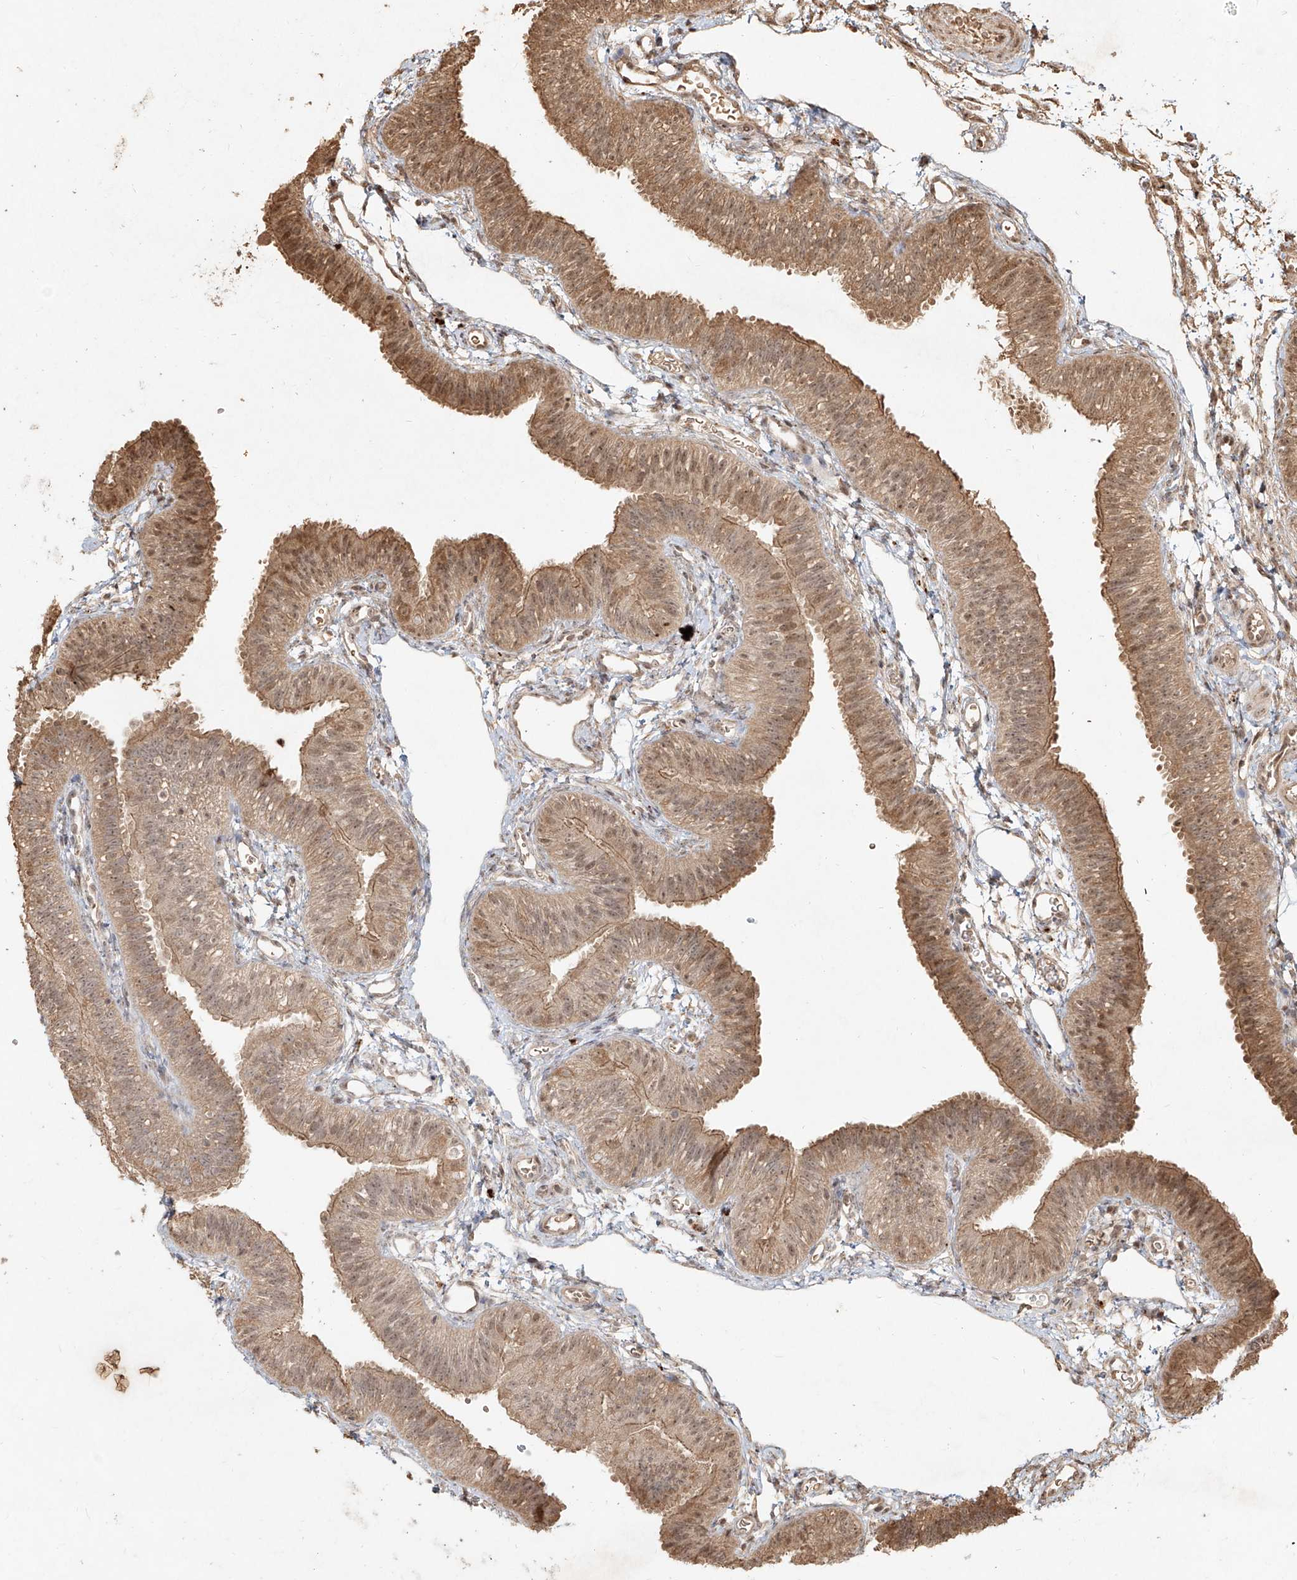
{"staining": {"intensity": "moderate", "quantity": ">75%", "location": "cytoplasmic/membranous,nuclear"}, "tissue": "fallopian tube", "cell_type": "Glandular cells", "image_type": "normal", "snomed": [{"axis": "morphology", "description": "Normal tissue, NOS"}, {"axis": "topography", "description": "Fallopian tube"}], "caption": "Human fallopian tube stained for a protein (brown) displays moderate cytoplasmic/membranous,nuclear positive expression in approximately >75% of glandular cells.", "gene": "UBE2K", "patient": {"sex": "female", "age": 35}}